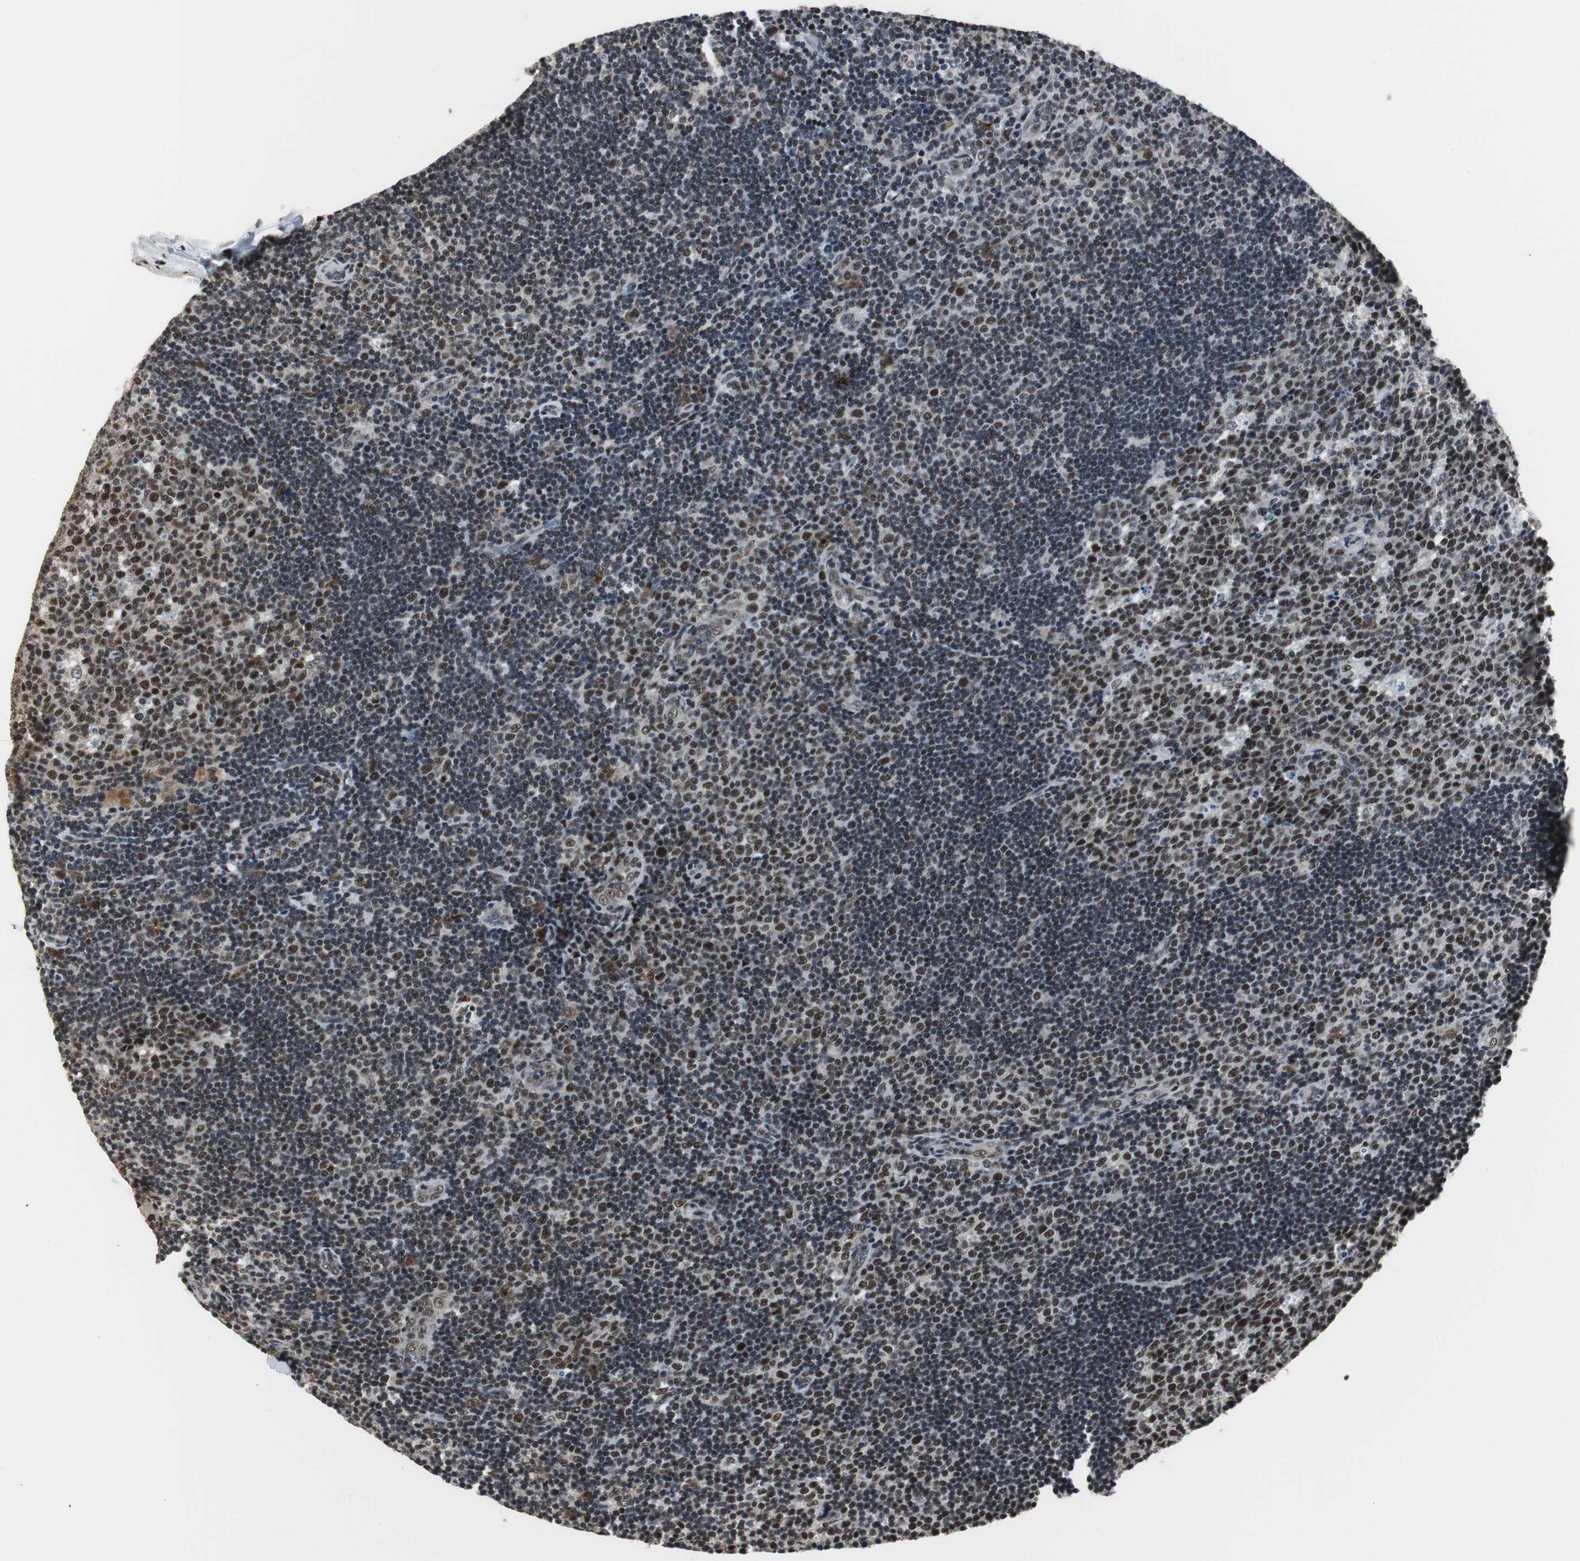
{"staining": {"intensity": "strong", "quantity": ">75%", "location": "nuclear"}, "tissue": "lymph node", "cell_type": "Germinal center cells", "image_type": "normal", "snomed": [{"axis": "morphology", "description": "Normal tissue, NOS"}, {"axis": "topography", "description": "Lymph node"}, {"axis": "topography", "description": "Salivary gland"}], "caption": "Brown immunohistochemical staining in unremarkable lymph node shows strong nuclear expression in approximately >75% of germinal center cells.", "gene": "MKX", "patient": {"sex": "male", "age": 8}}